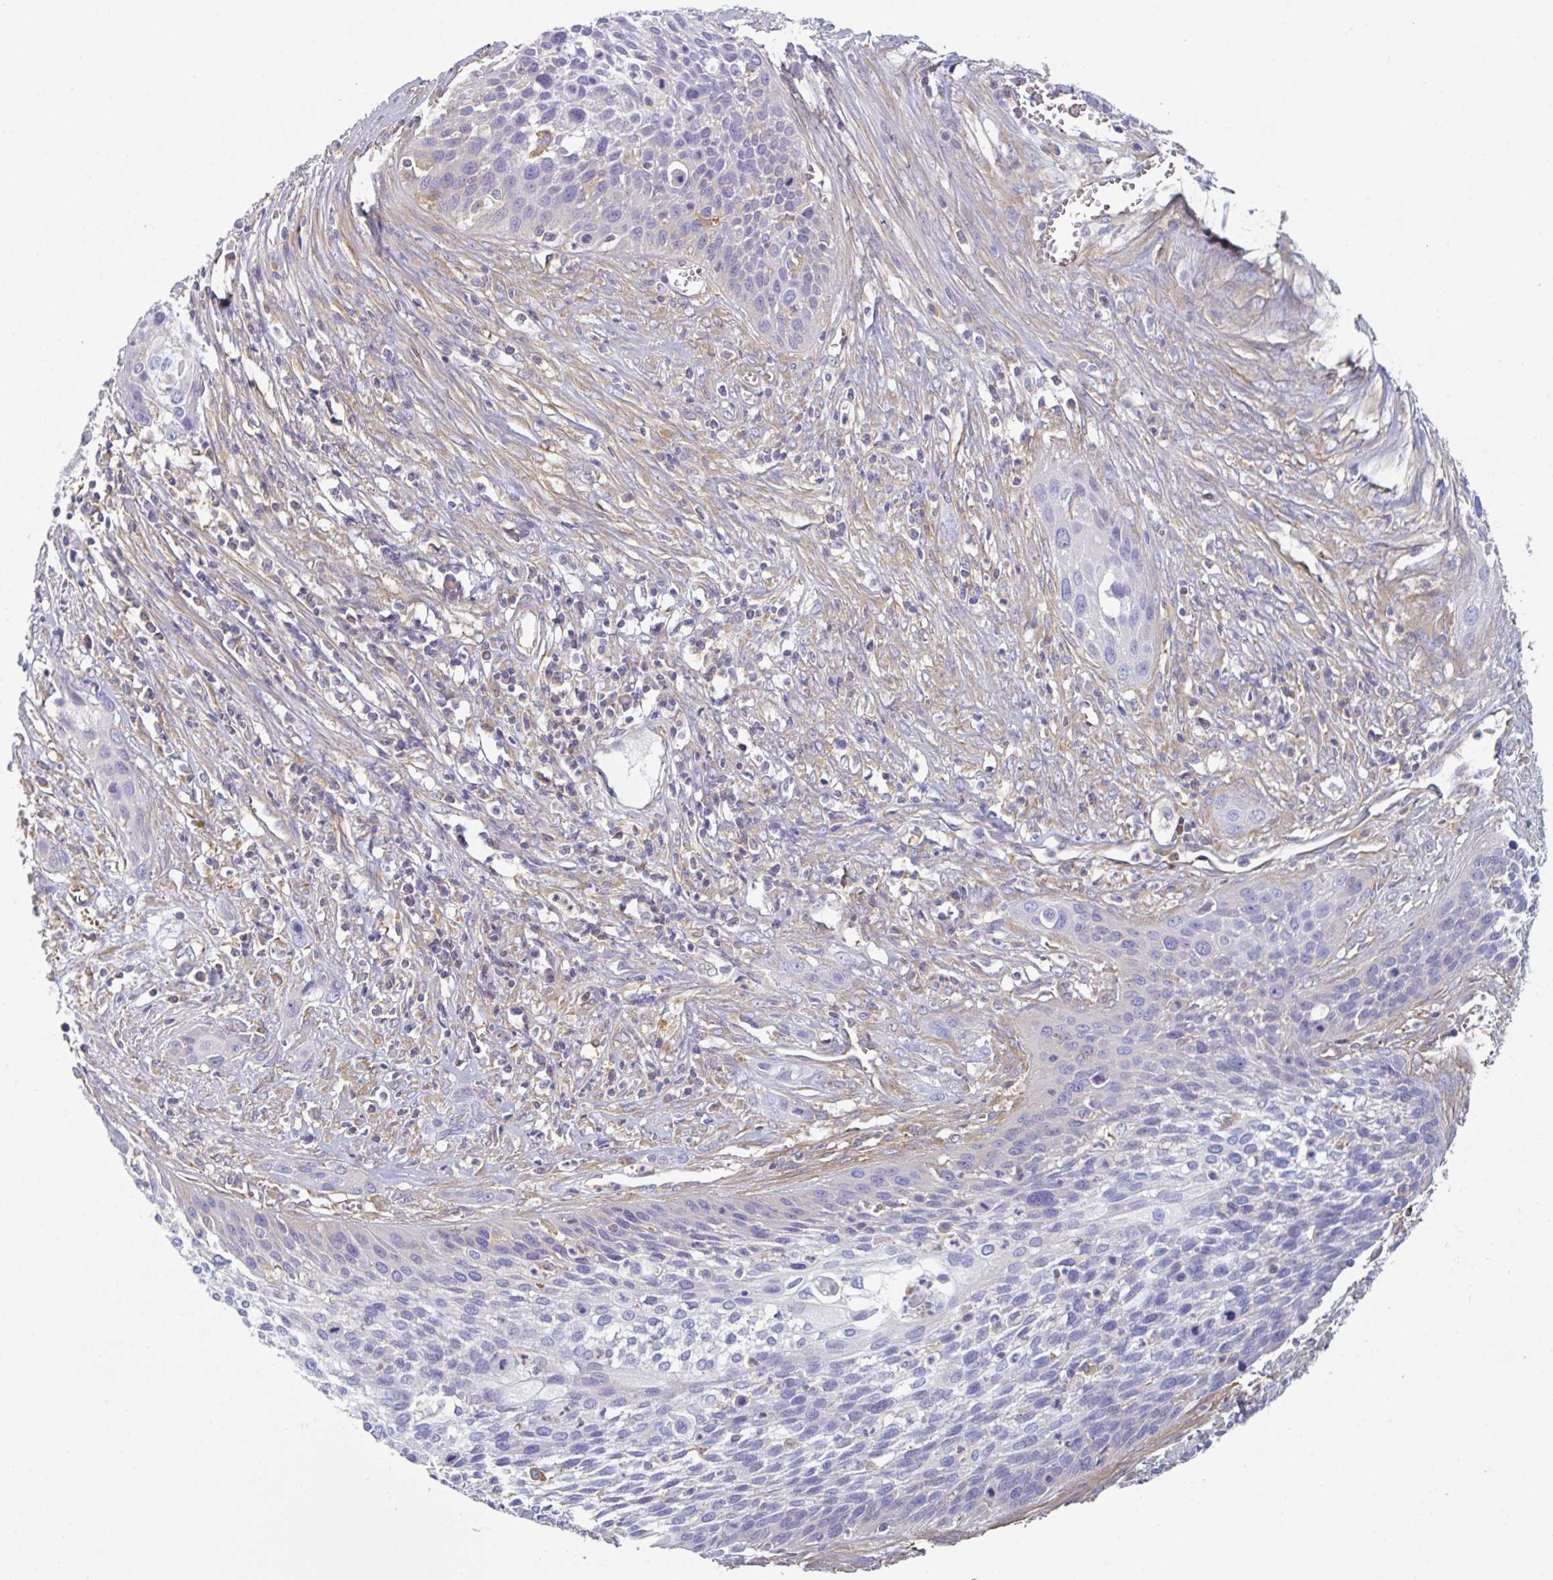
{"staining": {"intensity": "negative", "quantity": "none", "location": "none"}, "tissue": "cervical cancer", "cell_type": "Tumor cells", "image_type": "cancer", "snomed": [{"axis": "morphology", "description": "Squamous cell carcinoma, NOS"}, {"axis": "topography", "description": "Cervix"}], "caption": "Cervical cancer was stained to show a protein in brown. There is no significant expression in tumor cells.", "gene": "AMPD2", "patient": {"sex": "female", "age": 34}}